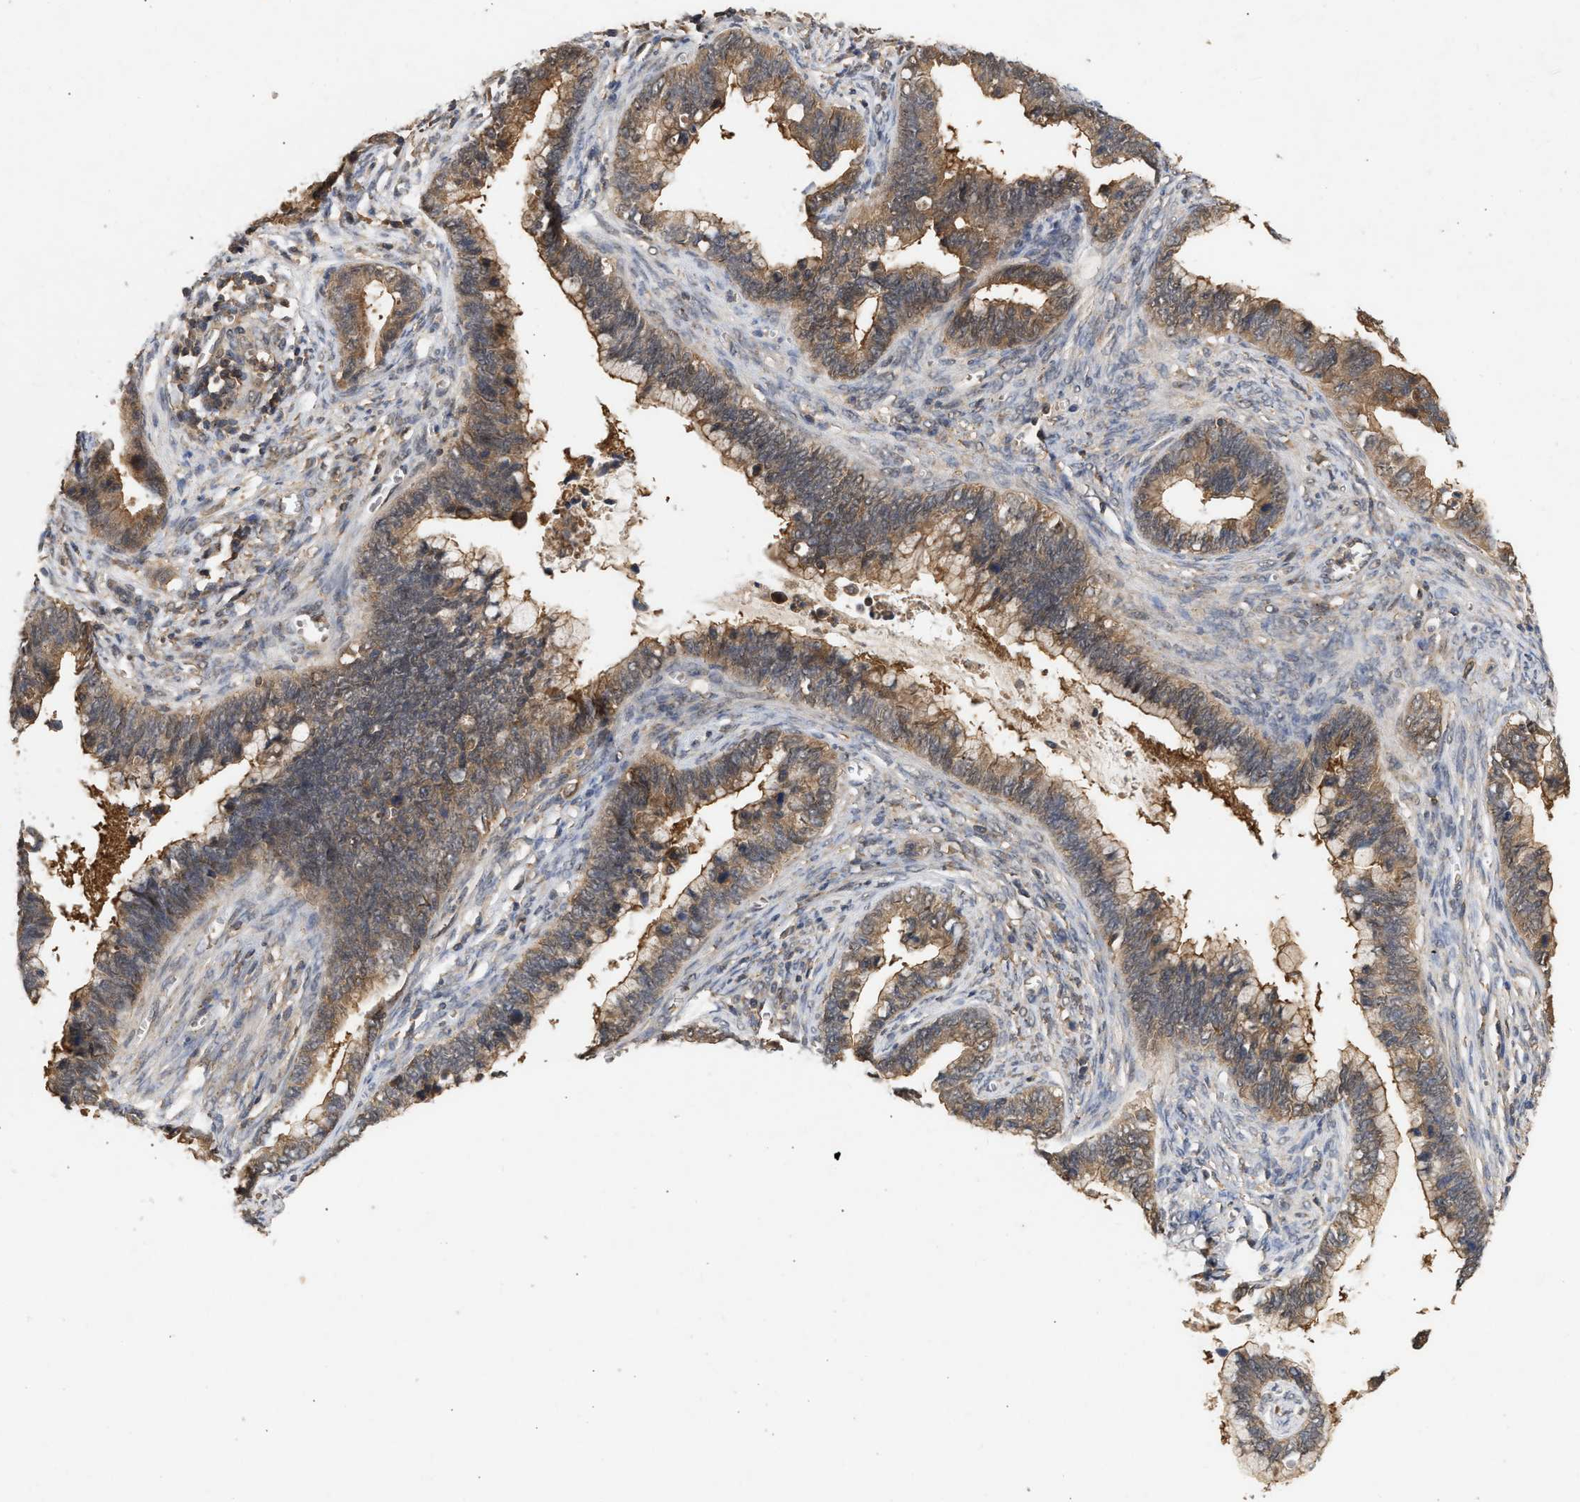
{"staining": {"intensity": "moderate", "quantity": ">75%", "location": "cytoplasmic/membranous"}, "tissue": "cervical cancer", "cell_type": "Tumor cells", "image_type": "cancer", "snomed": [{"axis": "morphology", "description": "Adenocarcinoma, NOS"}, {"axis": "topography", "description": "Cervix"}], "caption": "Human adenocarcinoma (cervical) stained for a protein (brown) demonstrates moderate cytoplasmic/membranous positive positivity in approximately >75% of tumor cells.", "gene": "FITM1", "patient": {"sex": "female", "age": 44}}